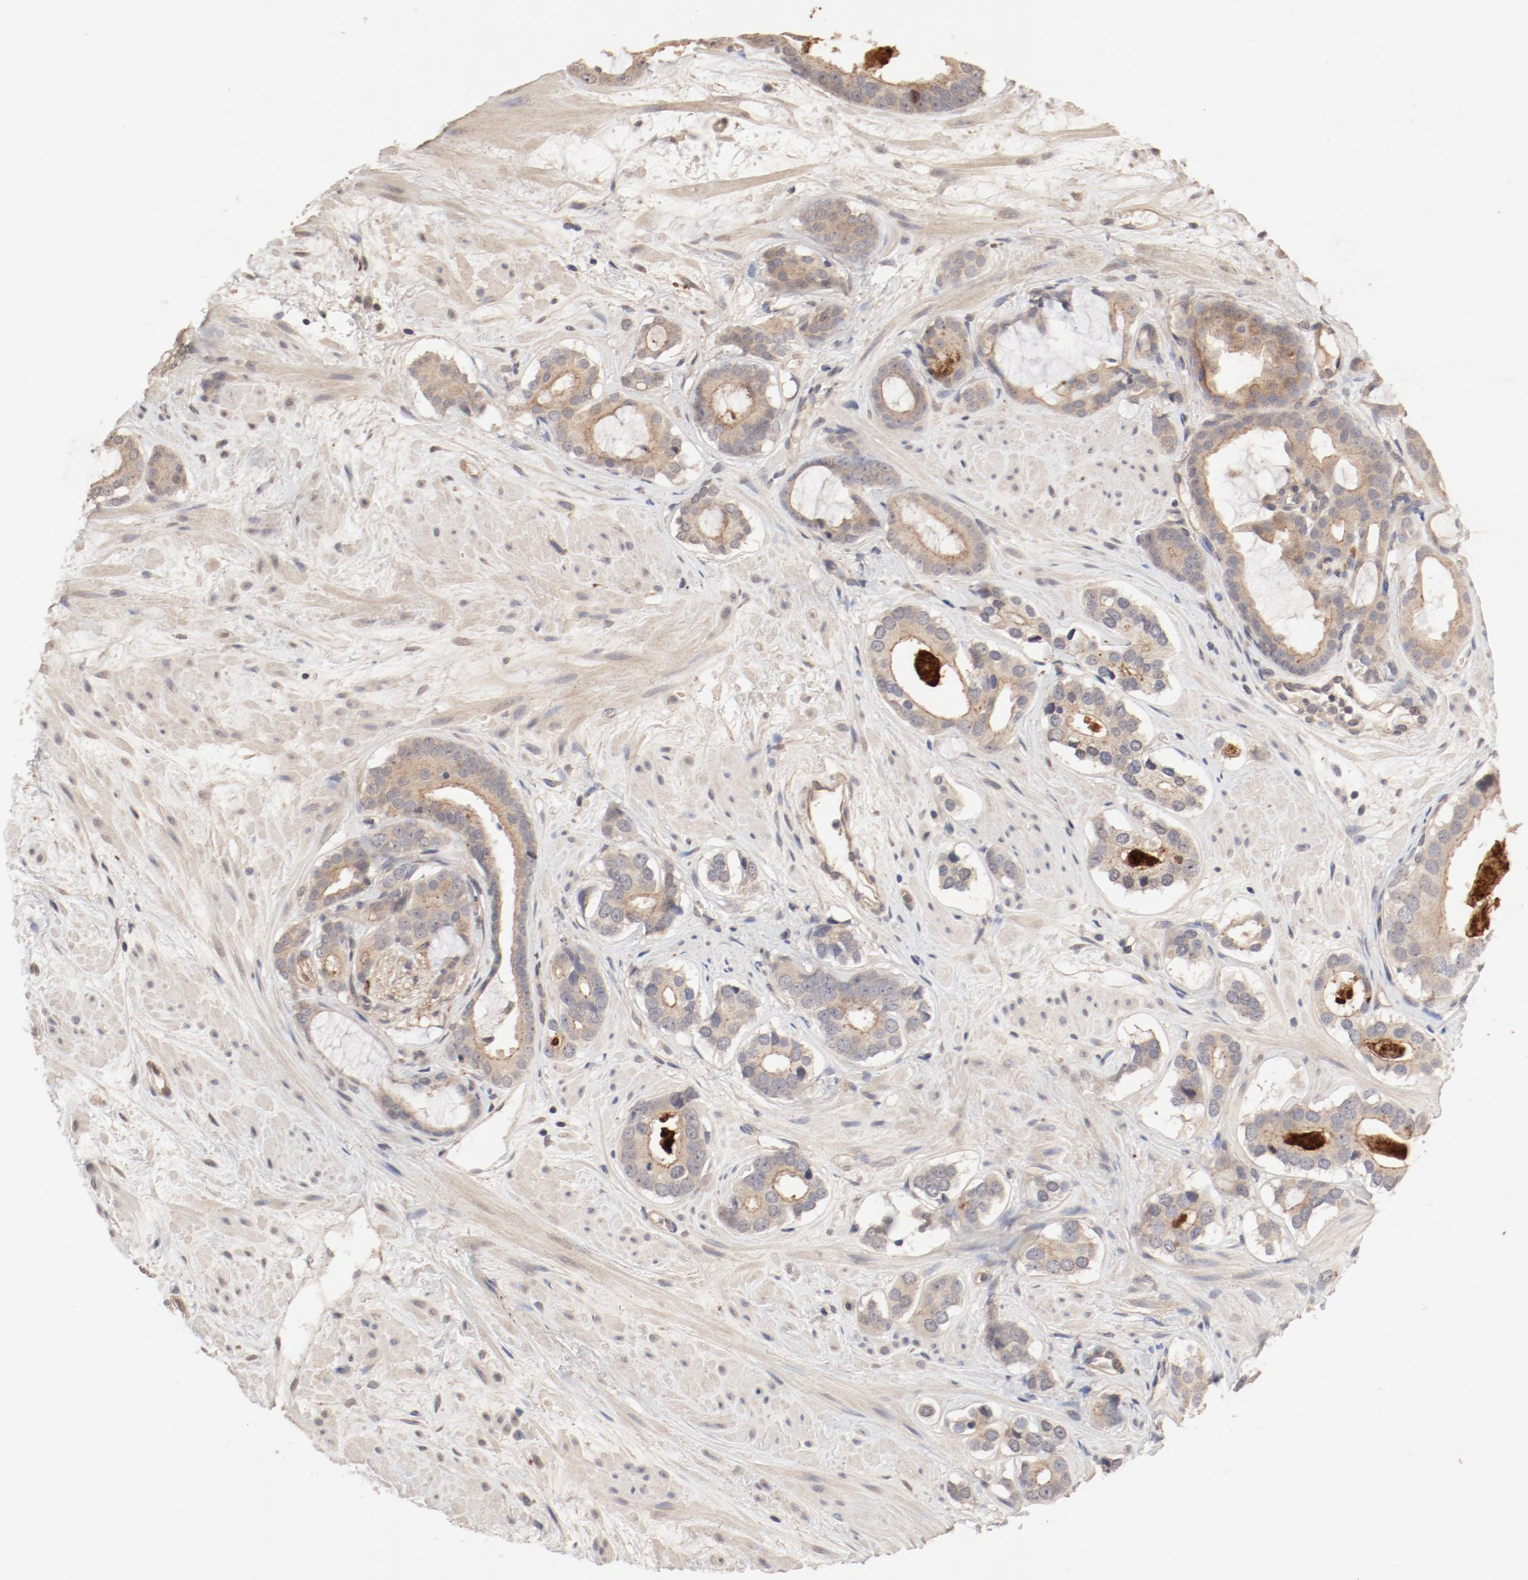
{"staining": {"intensity": "moderate", "quantity": ">75%", "location": "cytoplasmic/membranous"}, "tissue": "prostate cancer", "cell_type": "Tumor cells", "image_type": "cancer", "snomed": [{"axis": "morphology", "description": "Adenocarcinoma, Low grade"}, {"axis": "topography", "description": "Prostate"}], "caption": "Prostate cancer (adenocarcinoma (low-grade)) stained for a protein exhibits moderate cytoplasmic/membranous positivity in tumor cells.", "gene": "IL3RA", "patient": {"sex": "male", "age": 57}}